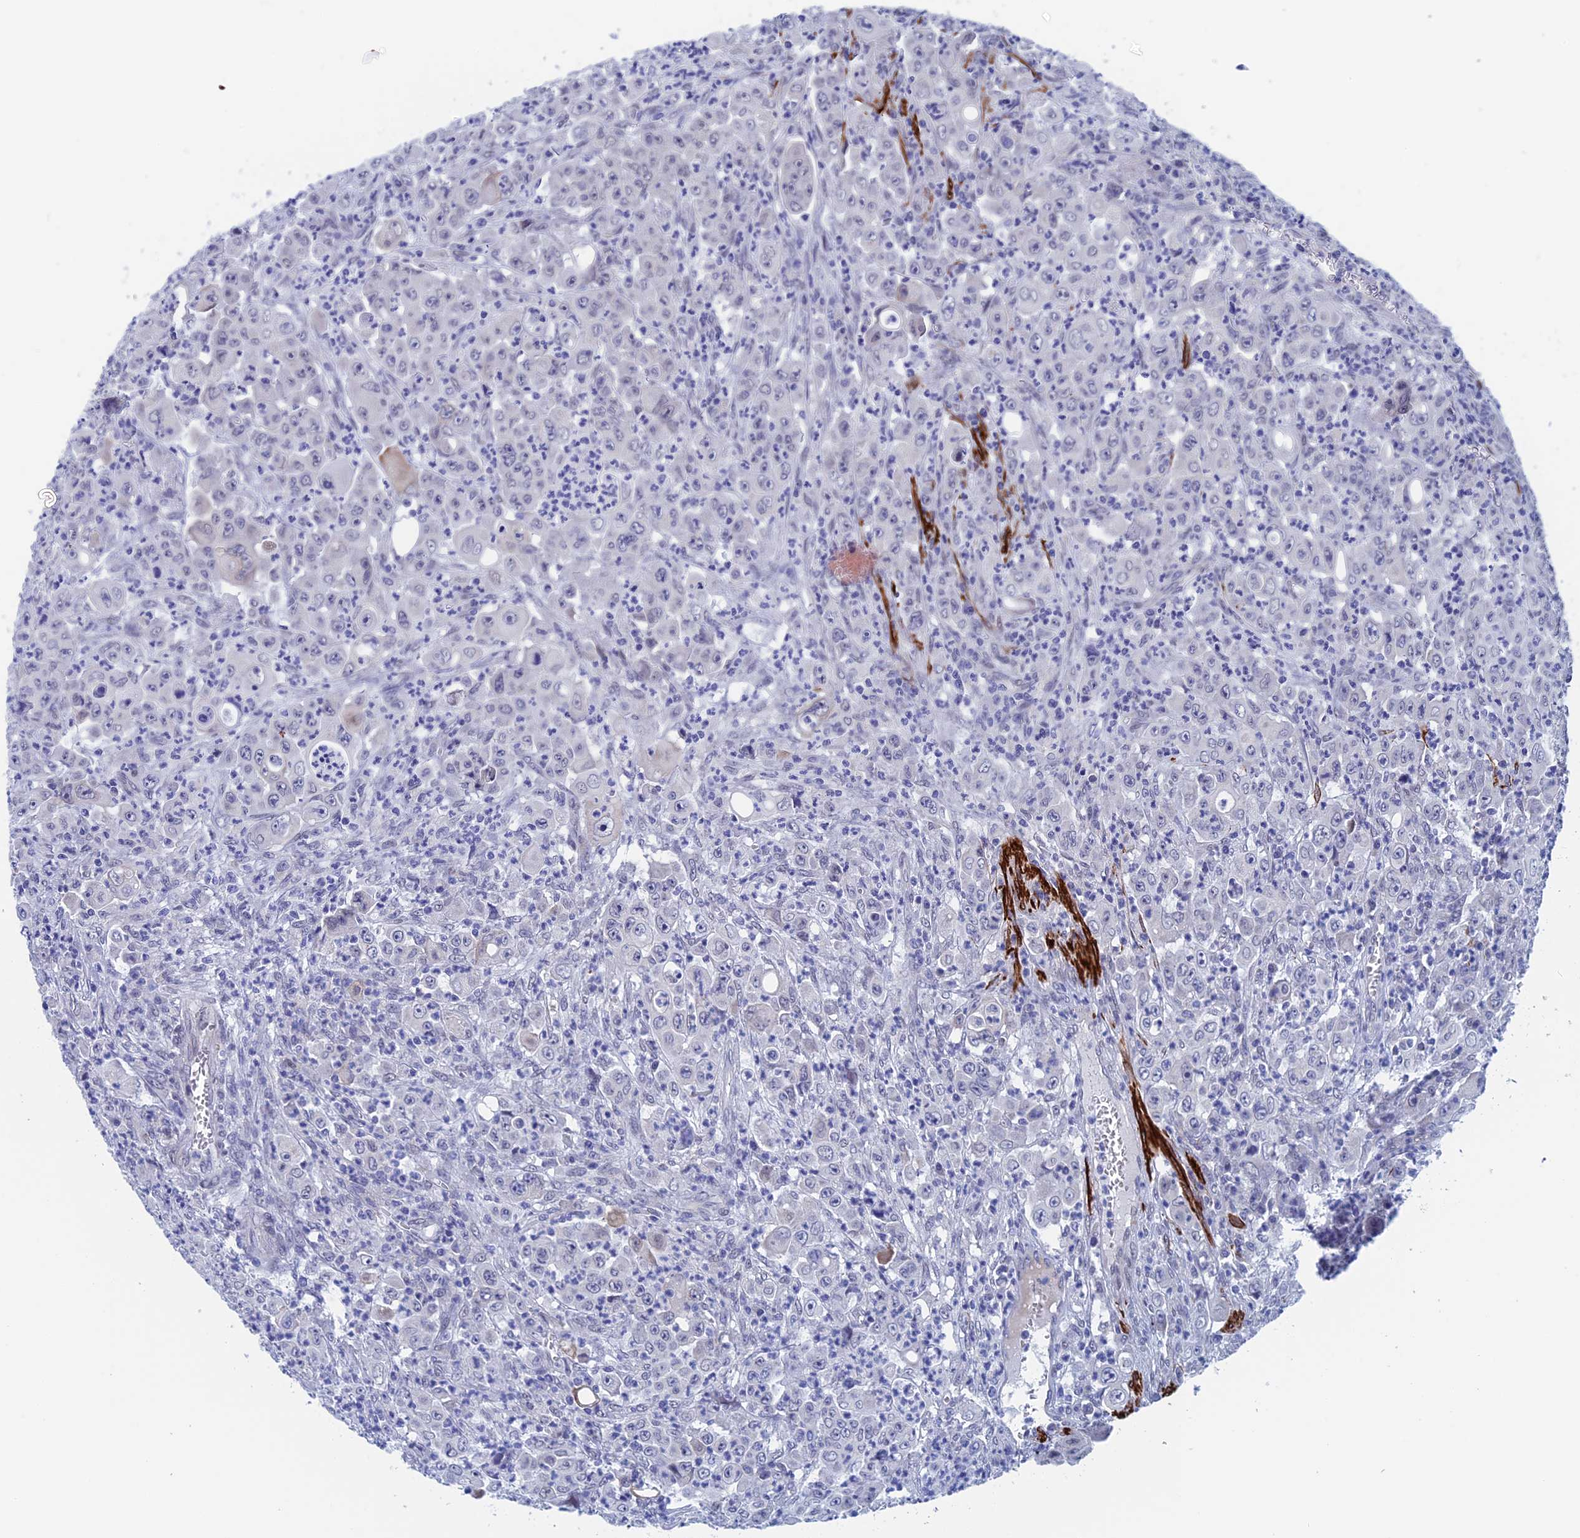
{"staining": {"intensity": "negative", "quantity": "none", "location": "none"}, "tissue": "colorectal cancer", "cell_type": "Tumor cells", "image_type": "cancer", "snomed": [{"axis": "morphology", "description": "Adenocarcinoma, NOS"}, {"axis": "topography", "description": "Colon"}], "caption": "This is a micrograph of immunohistochemistry staining of colorectal cancer, which shows no positivity in tumor cells.", "gene": "WDR83", "patient": {"sex": "male", "age": 51}}